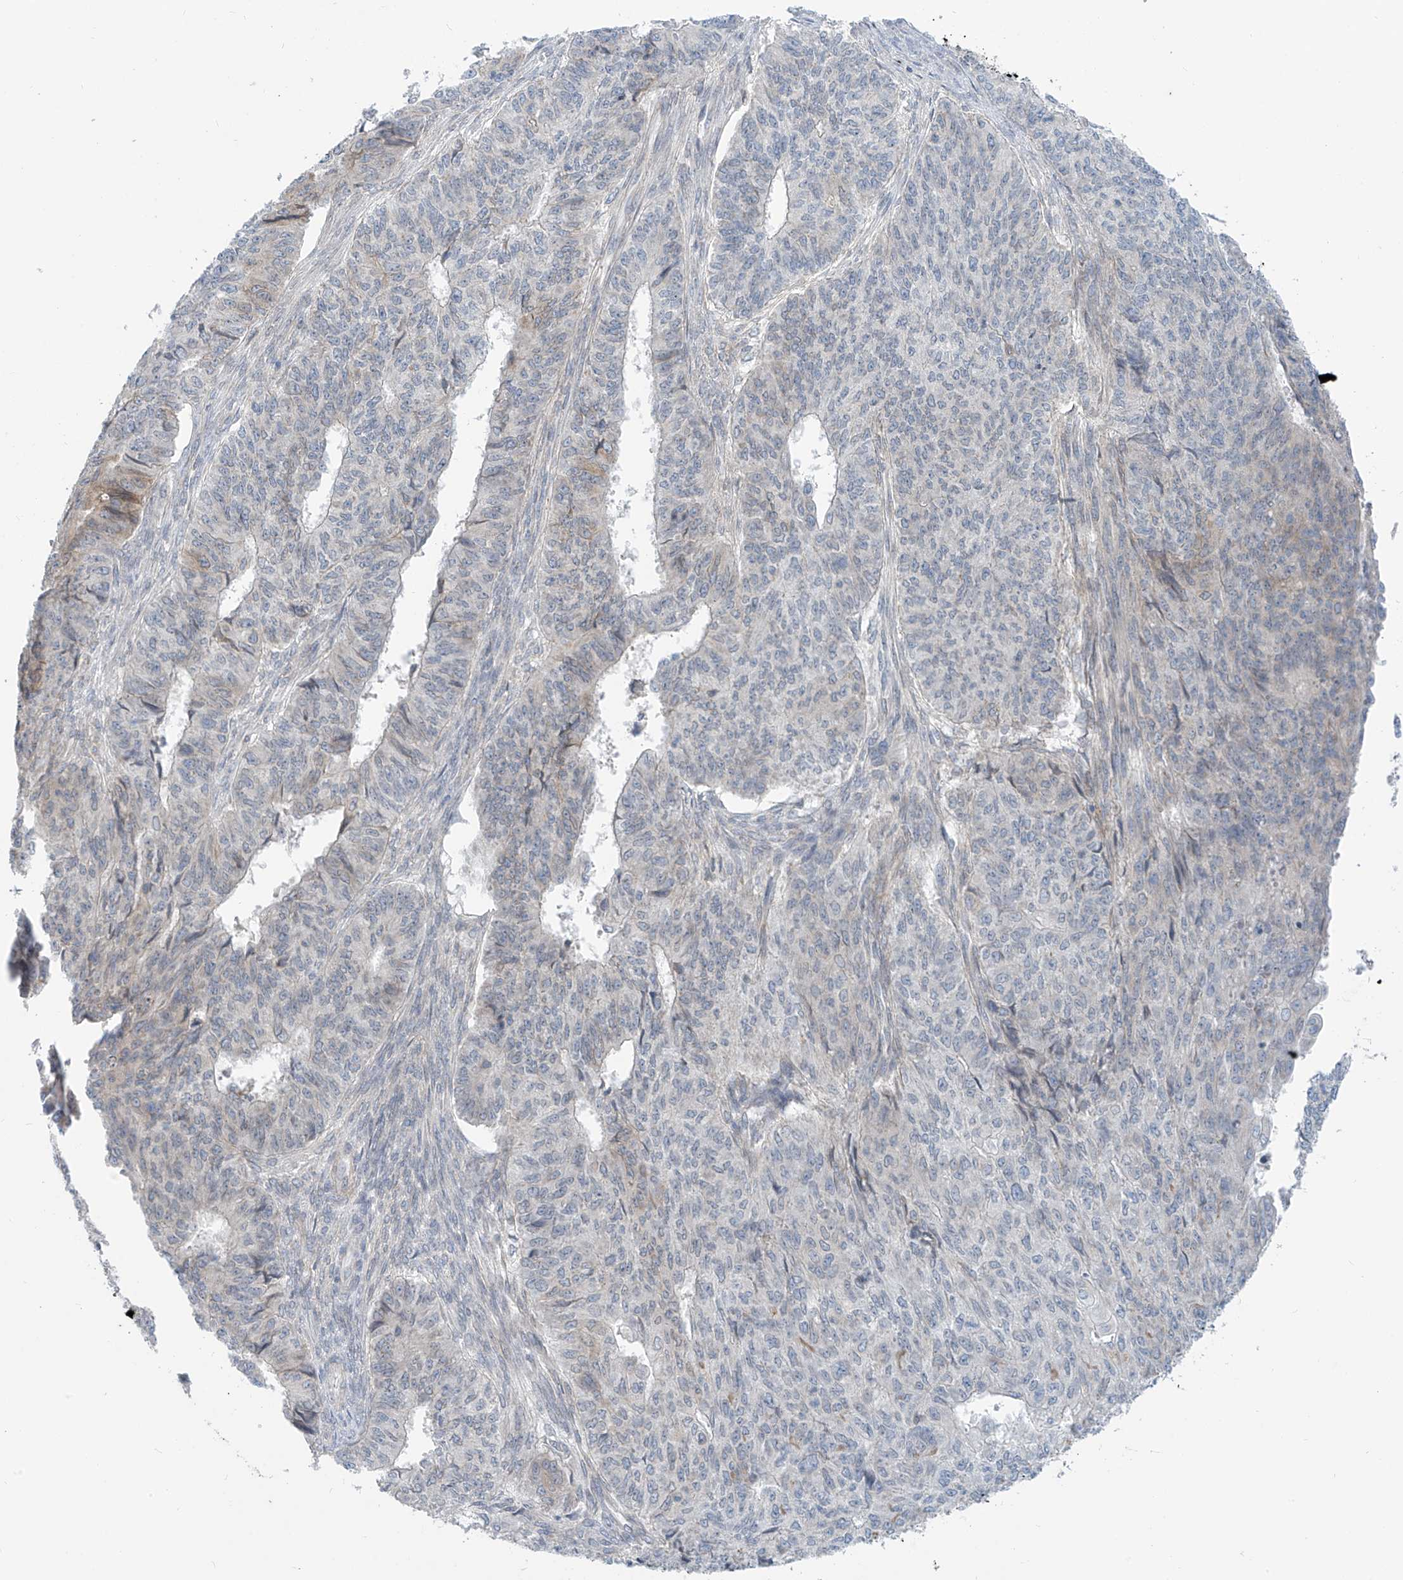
{"staining": {"intensity": "negative", "quantity": "none", "location": "none"}, "tissue": "endometrial cancer", "cell_type": "Tumor cells", "image_type": "cancer", "snomed": [{"axis": "morphology", "description": "Adenocarcinoma, NOS"}, {"axis": "topography", "description": "Endometrium"}], "caption": "There is no significant expression in tumor cells of endometrial cancer (adenocarcinoma).", "gene": "KRTAP25-1", "patient": {"sex": "female", "age": 32}}